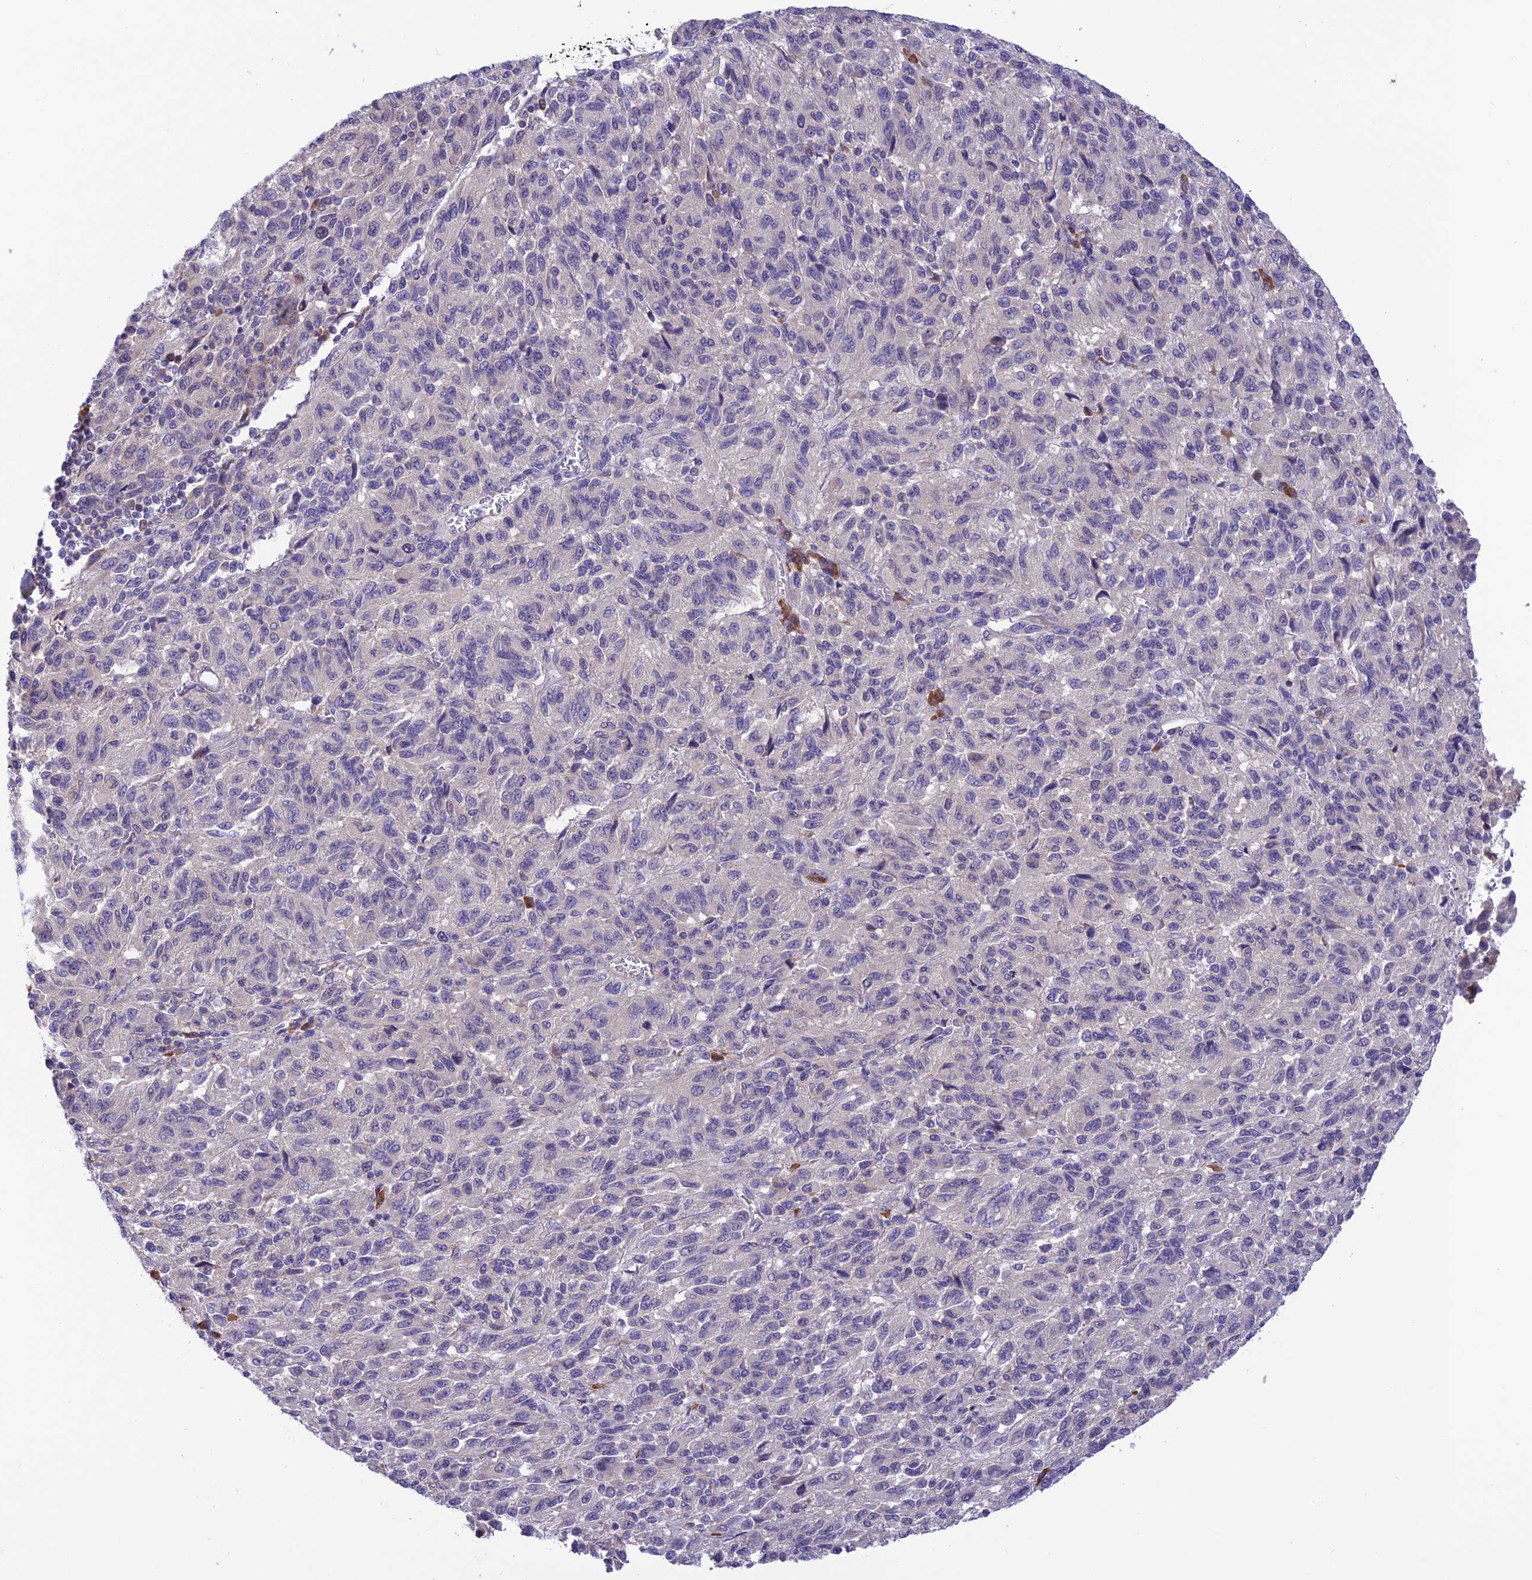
{"staining": {"intensity": "negative", "quantity": "none", "location": "none"}, "tissue": "melanoma", "cell_type": "Tumor cells", "image_type": "cancer", "snomed": [{"axis": "morphology", "description": "Malignant melanoma, Metastatic site"}, {"axis": "topography", "description": "Lung"}], "caption": "DAB immunohistochemical staining of human melanoma exhibits no significant staining in tumor cells. (Brightfield microscopy of DAB immunohistochemistry at high magnification).", "gene": "RNF126", "patient": {"sex": "male", "age": 64}}